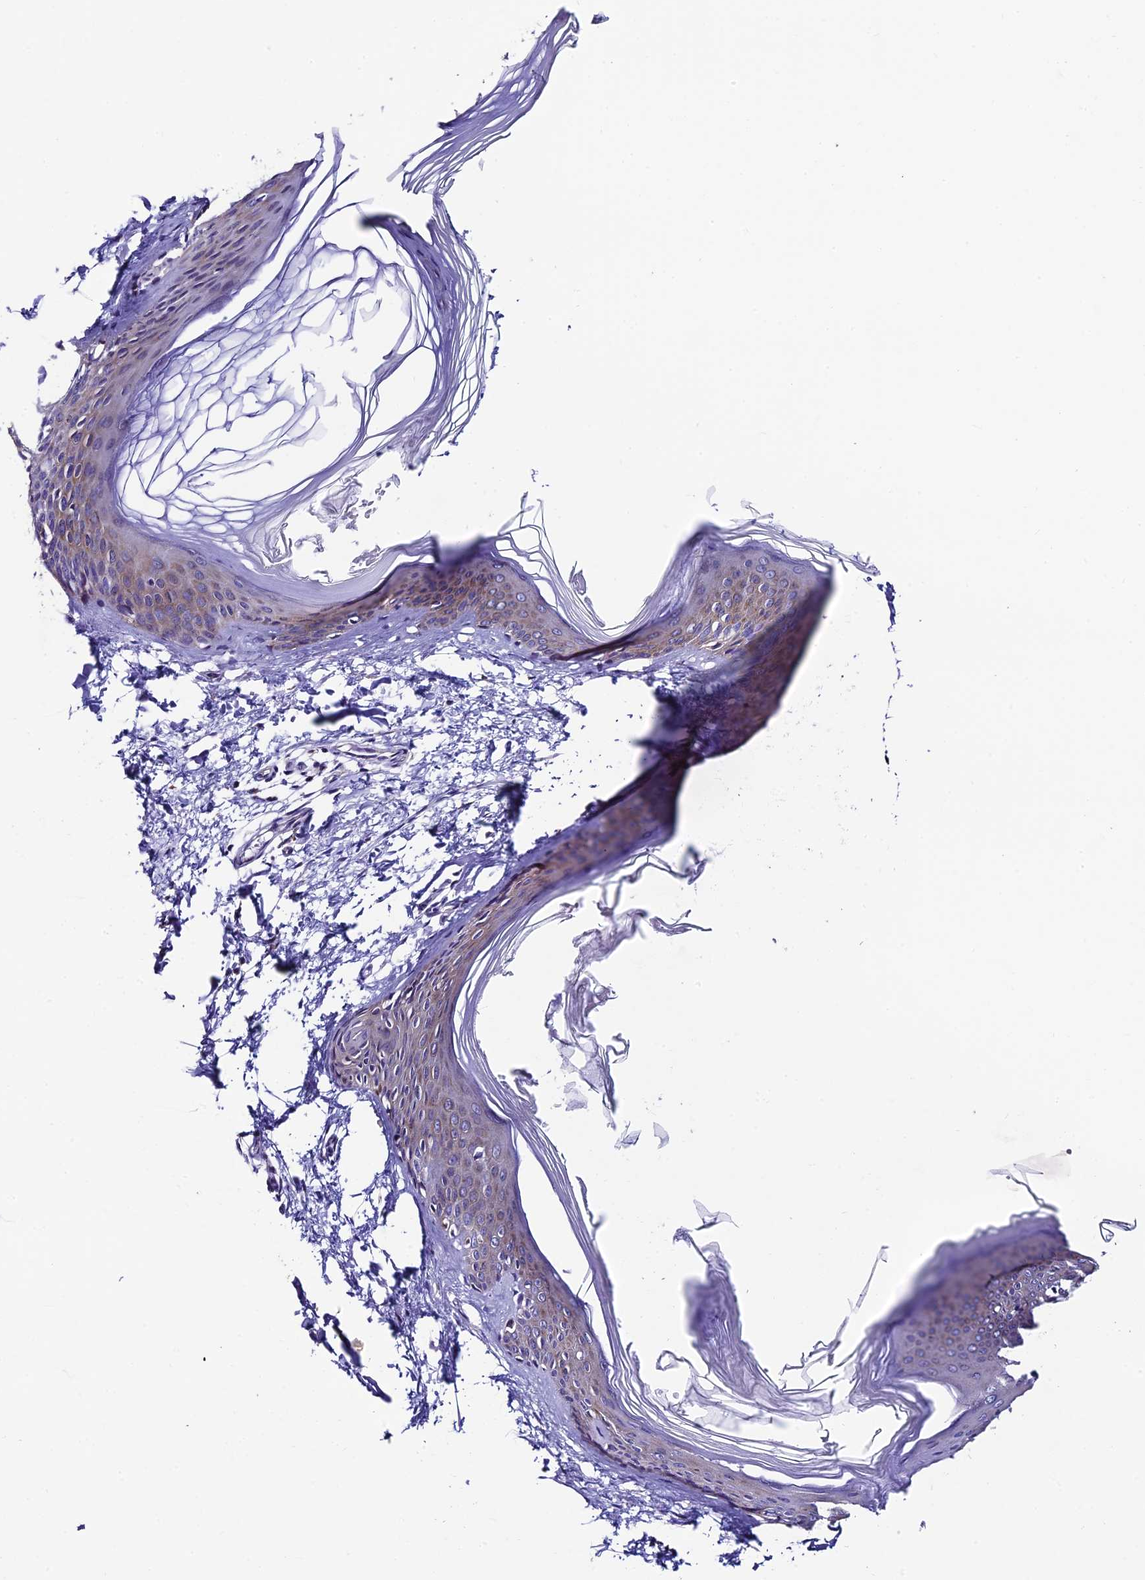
{"staining": {"intensity": "negative", "quantity": "none", "location": "none"}, "tissue": "skin", "cell_type": "Fibroblasts", "image_type": "normal", "snomed": [{"axis": "morphology", "description": "Normal tissue, NOS"}, {"axis": "topography", "description": "Skin"}], "caption": "Immunohistochemical staining of benign skin shows no significant positivity in fibroblasts. (Stains: DAB (3,3'-diaminobenzidine) IHC with hematoxylin counter stain, Microscopy: brightfield microscopy at high magnification).", "gene": "REEP4", "patient": {"sex": "female", "age": 27}}